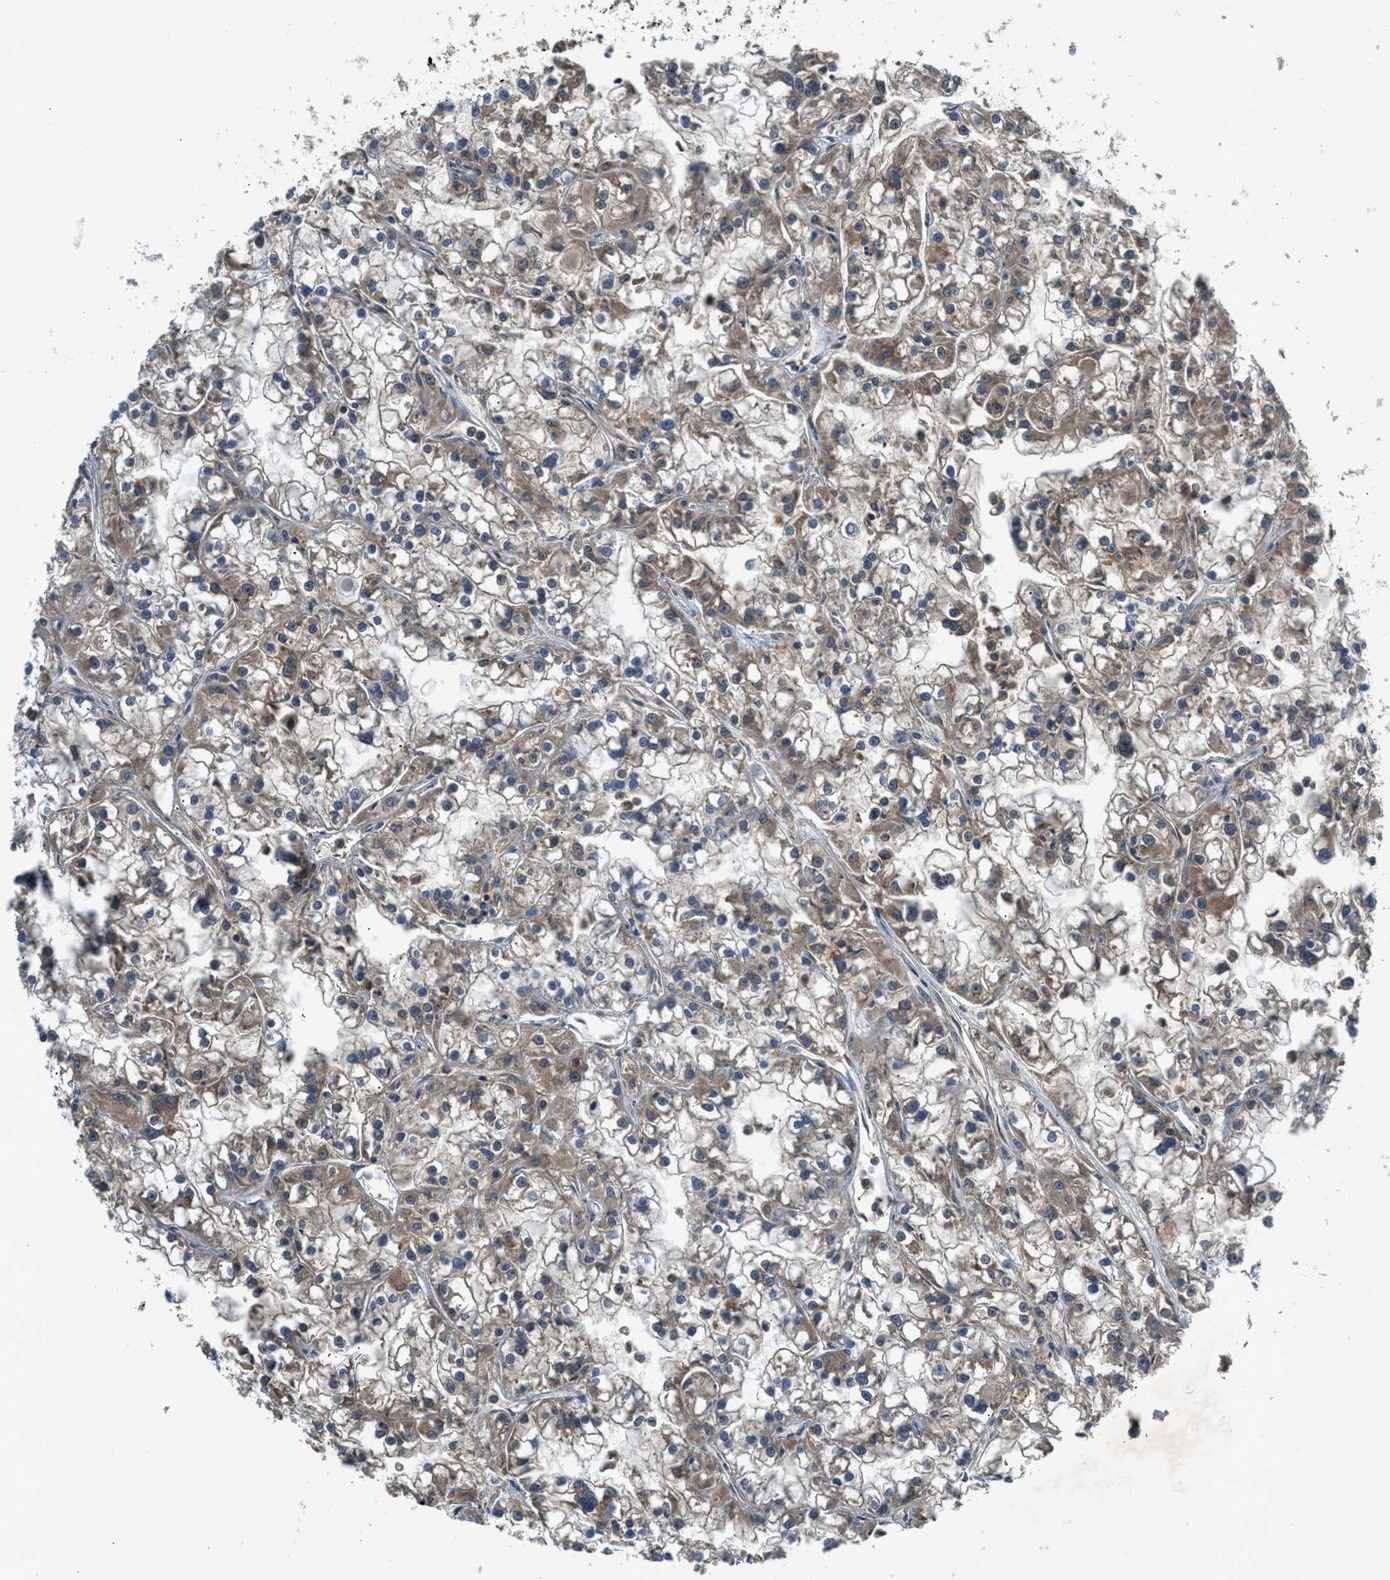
{"staining": {"intensity": "moderate", "quantity": ">75%", "location": "cytoplasmic/membranous"}, "tissue": "renal cancer", "cell_type": "Tumor cells", "image_type": "cancer", "snomed": [{"axis": "morphology", "description": "Adenocarcinoma, NOS"}, {"axis": "topography", "description": "Kidney"}], "caption": "Tumor cells demonstrate medium levels of moderate cytoplasmic/membranous expression in approximately >75% of cells in renal adenocarcinoma.", "gene": "PAFAH2", "patient": {"sex": "female", "age": 52}}